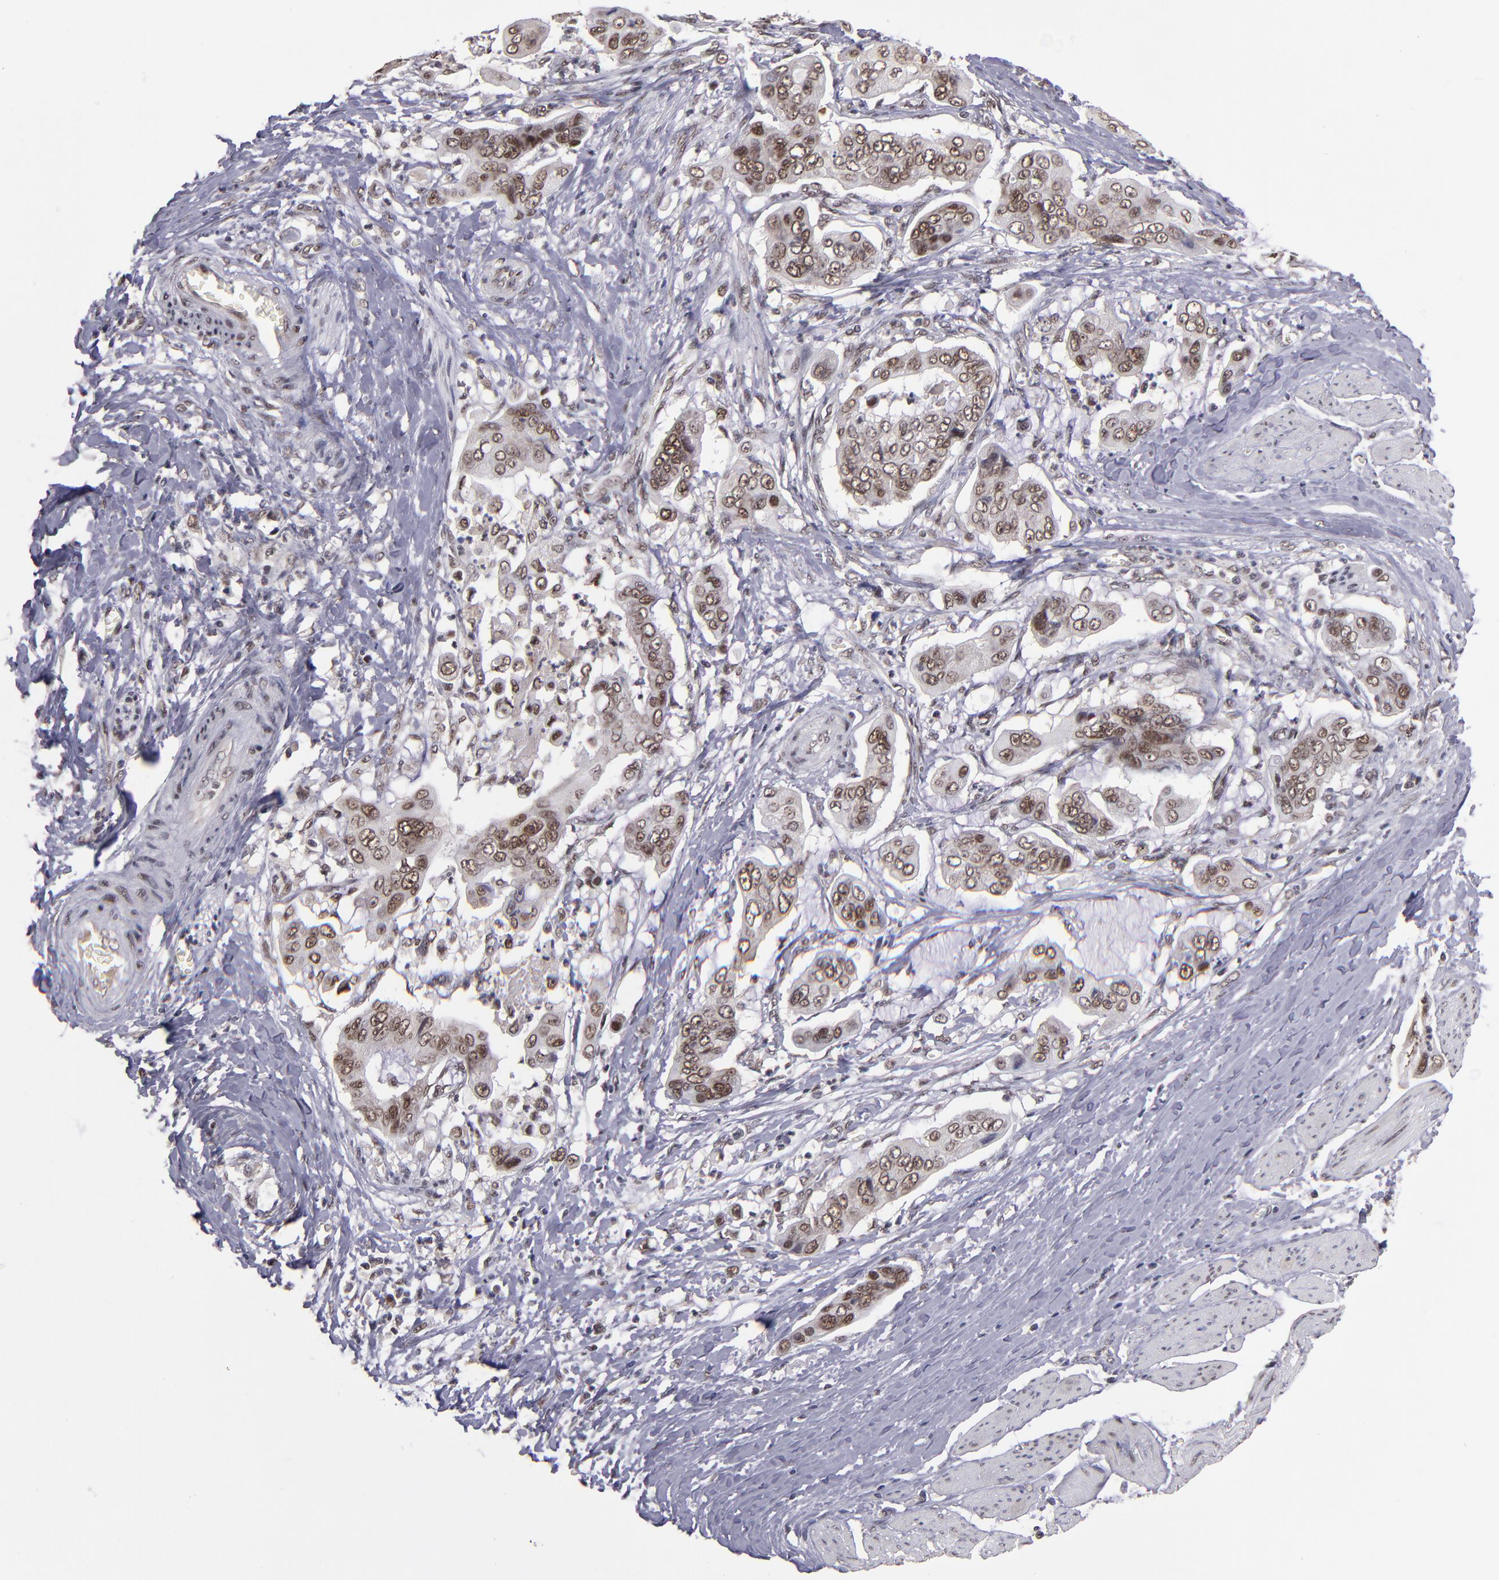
{"staining": {"intensity": "moderate", "quantity": ">75%", "location": "nuclear"}, "tissue": "stomach cancer", "cell_type": "Tumor cells", "image_type": "cancer", "snomed": [{"axis": "morphology", "description": "Adenocarcinoma, NOS"}, {"axis": "topography", "description": "Stomach, upper"}], "caption": "A brown stain labels moderate nuclear positivity of a protein in stomach cancer tumor cells.", "gene": "EP300", "patient": {"sex": "male", "age": 80}}